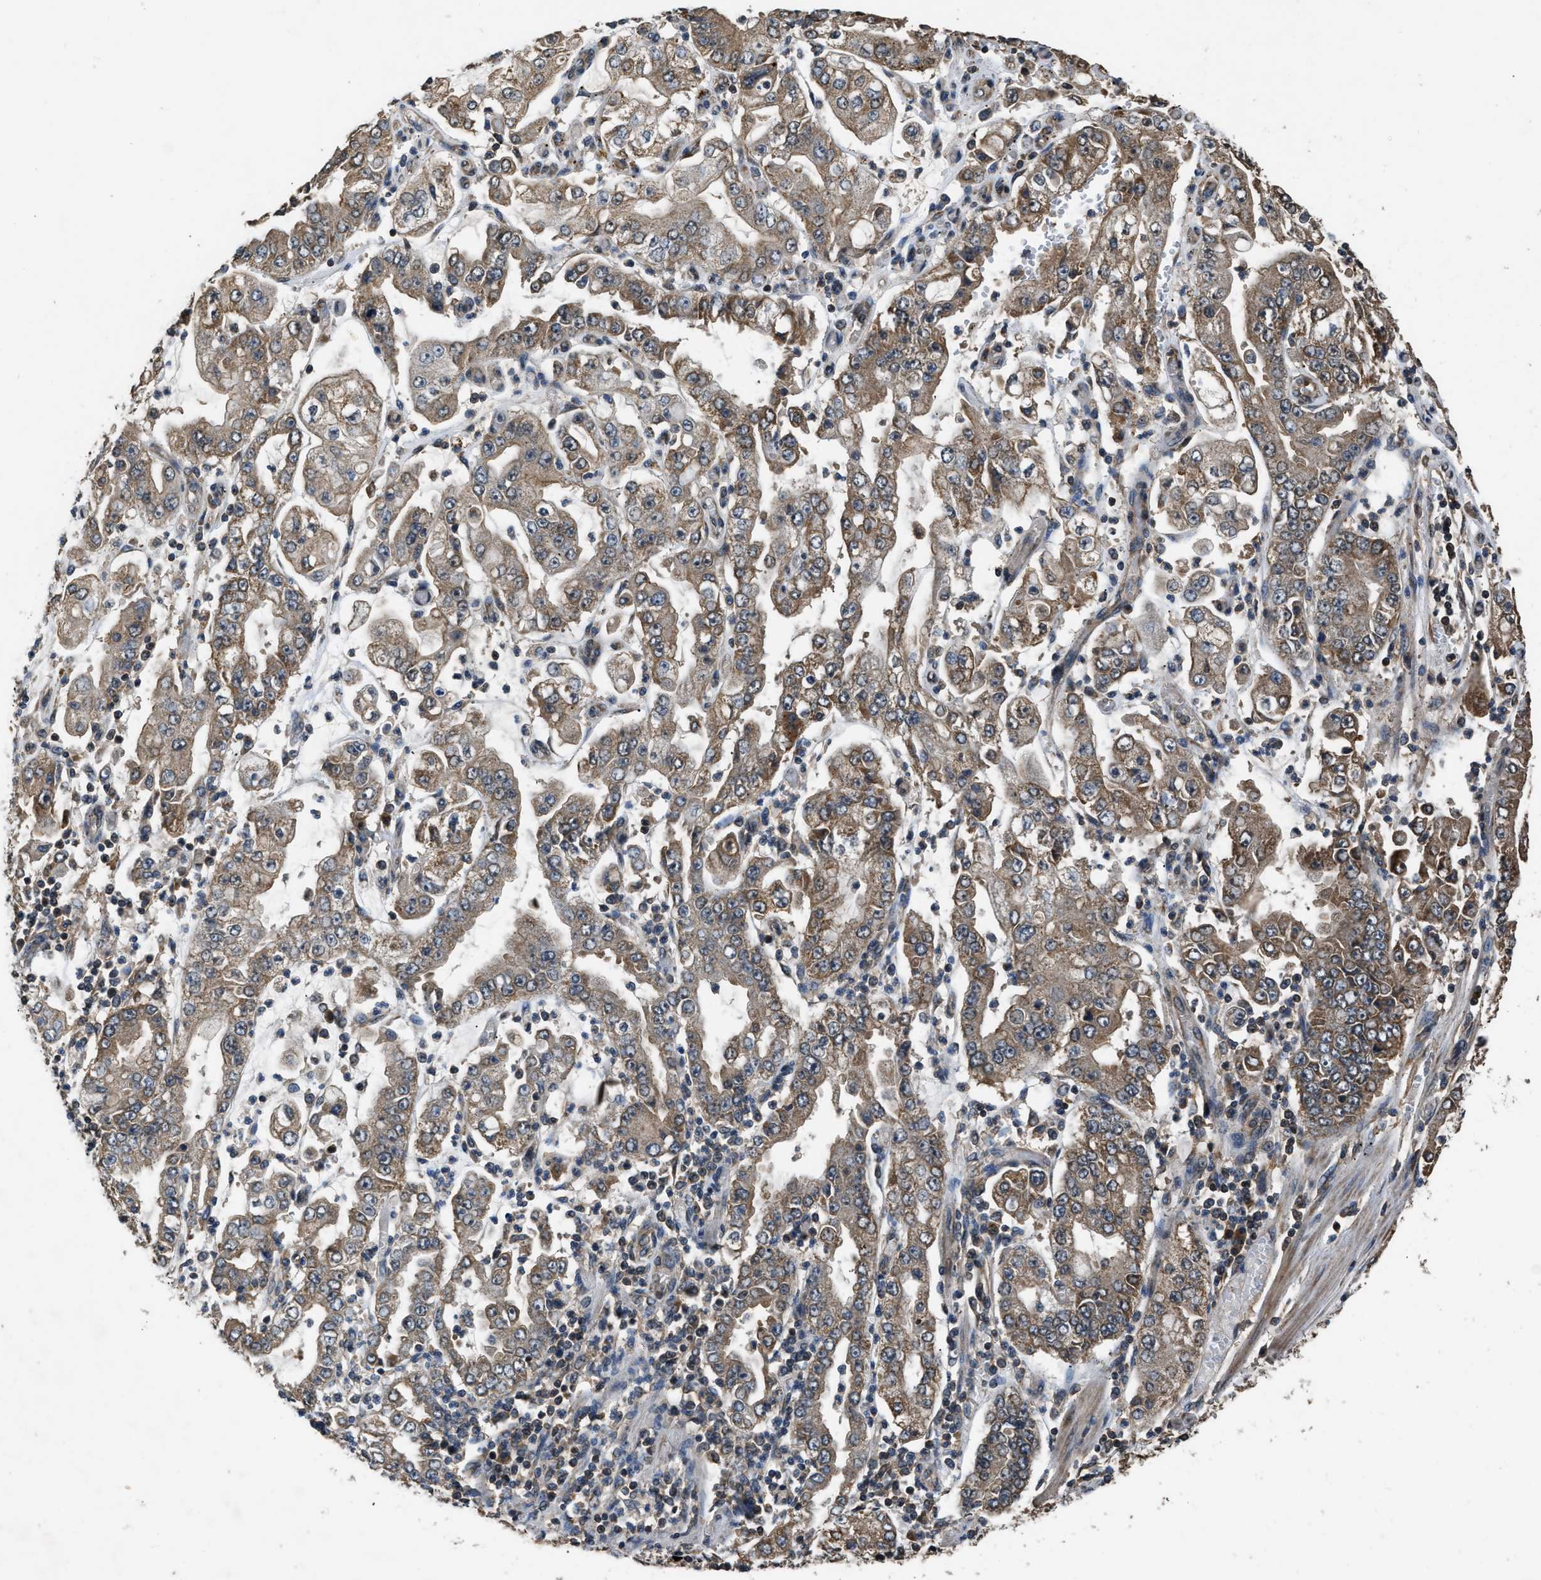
{"staining": {"intensity": "moderate", "quantity": ">75%", "location": "cytoplasmic/membranous"}, "tissue": "stomach cancer", "cell_type": "Tumor cells", "image_type": "cancer", "snomed": [{"axis": "morphology", "description": "Adenocarcinoma, NOS"}, {"axis": "topography", "description": "Stomach"}], "caption": "IHC of adenocarcinoma (stomach) reveals medium levels of moderate cytoplasmic/membranous positivity in about >75% of tumor cells. (brown staining indicates protein expression, while blue staining denotes nuclei).", "gene": "DENND6B", "patient": {"sex": "male", "age": 76}}